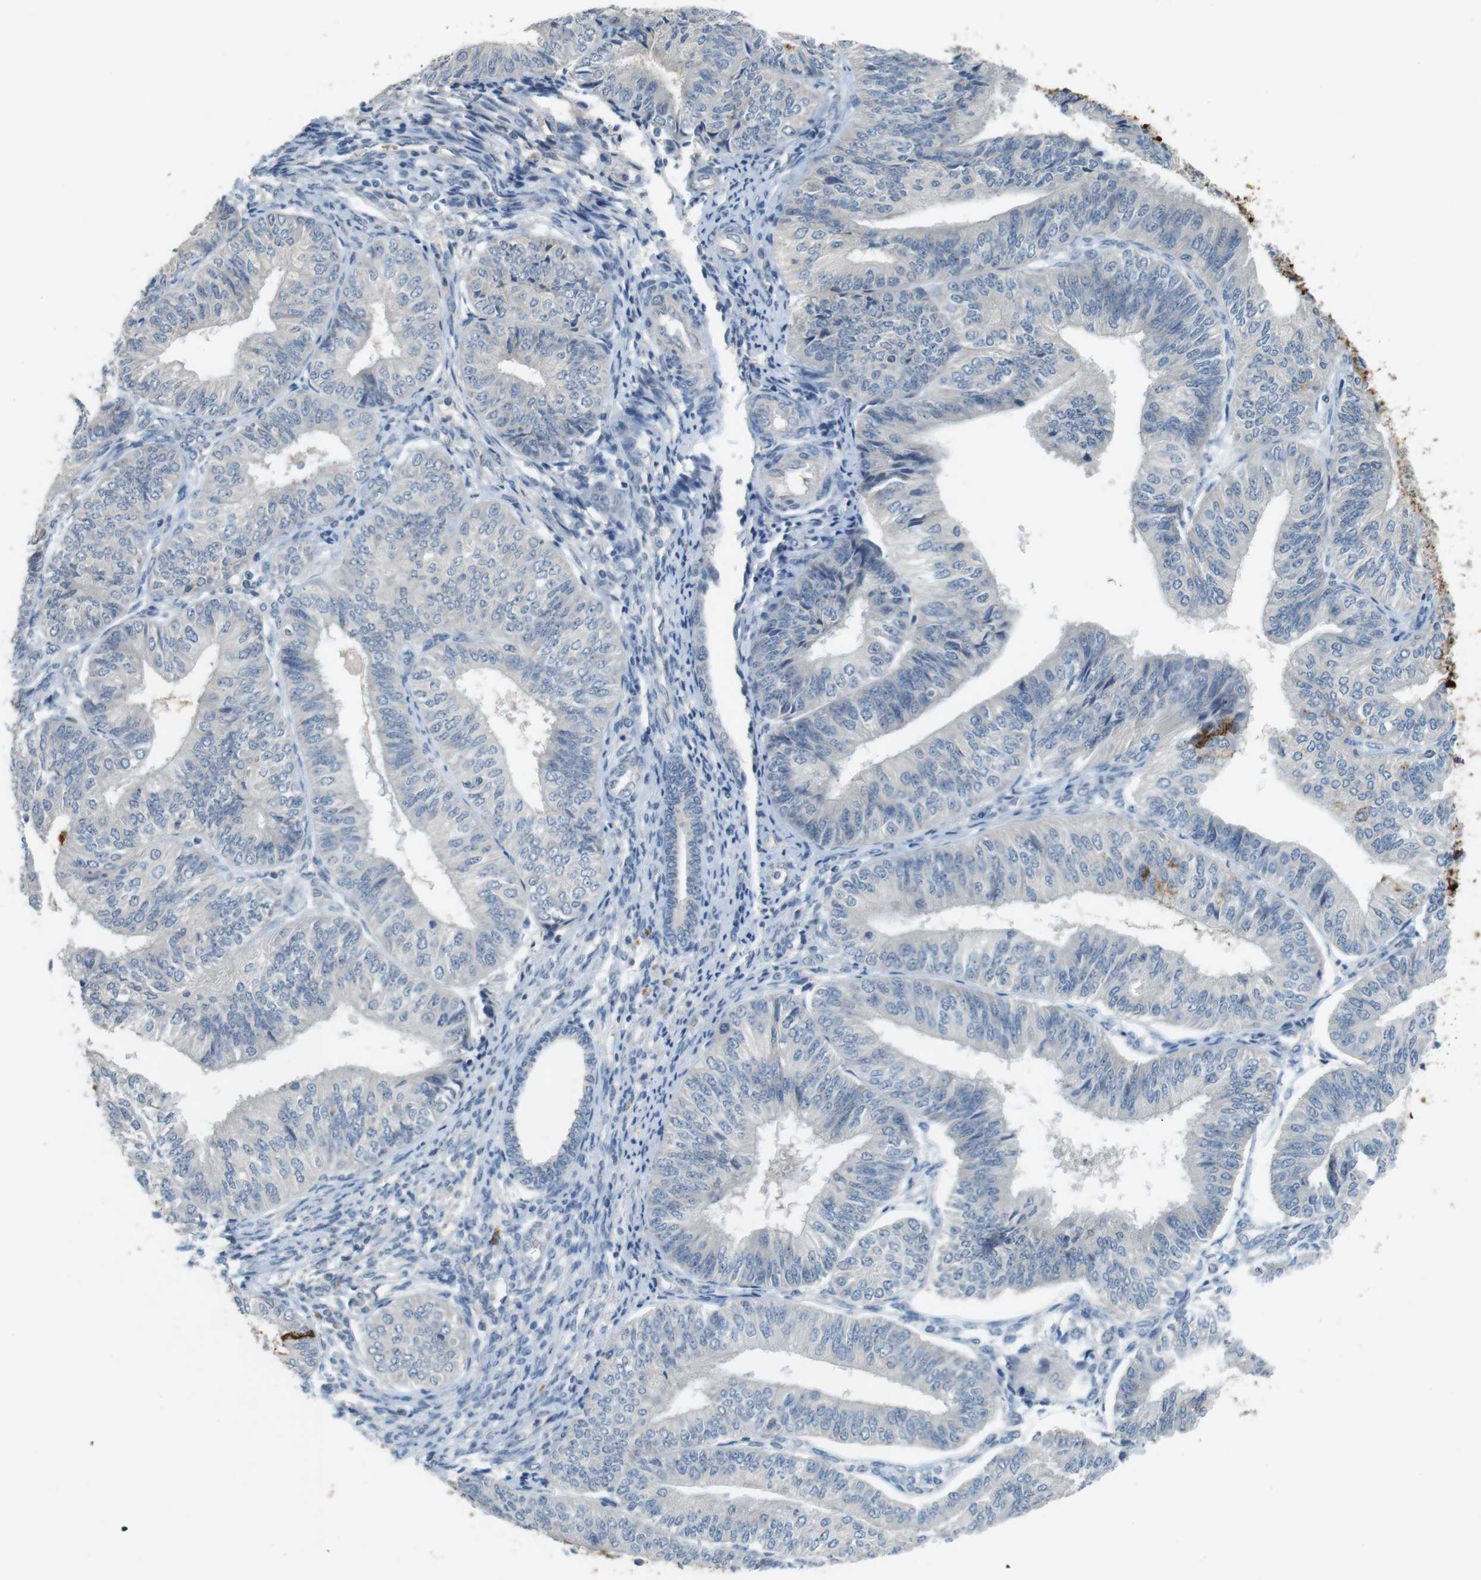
{"staining": {"intensity": "negative", "quantity": "none", "location": "none"}, "tissue": "endometrial cancer", "cell_type": "Tumor cells", "image_type": "cancer", "snomed": [{"axis": "morphology", "description": "Adenocarcinoma, NOS"}, {"axis": "topography", "description": "Endometrium"}], "caption": "This is an IHC micrograph of human endometrial cancer. There is no staining in tumor cells.", "gene": "MUC5B", "patient": {"sex": "female", "age": 58}}